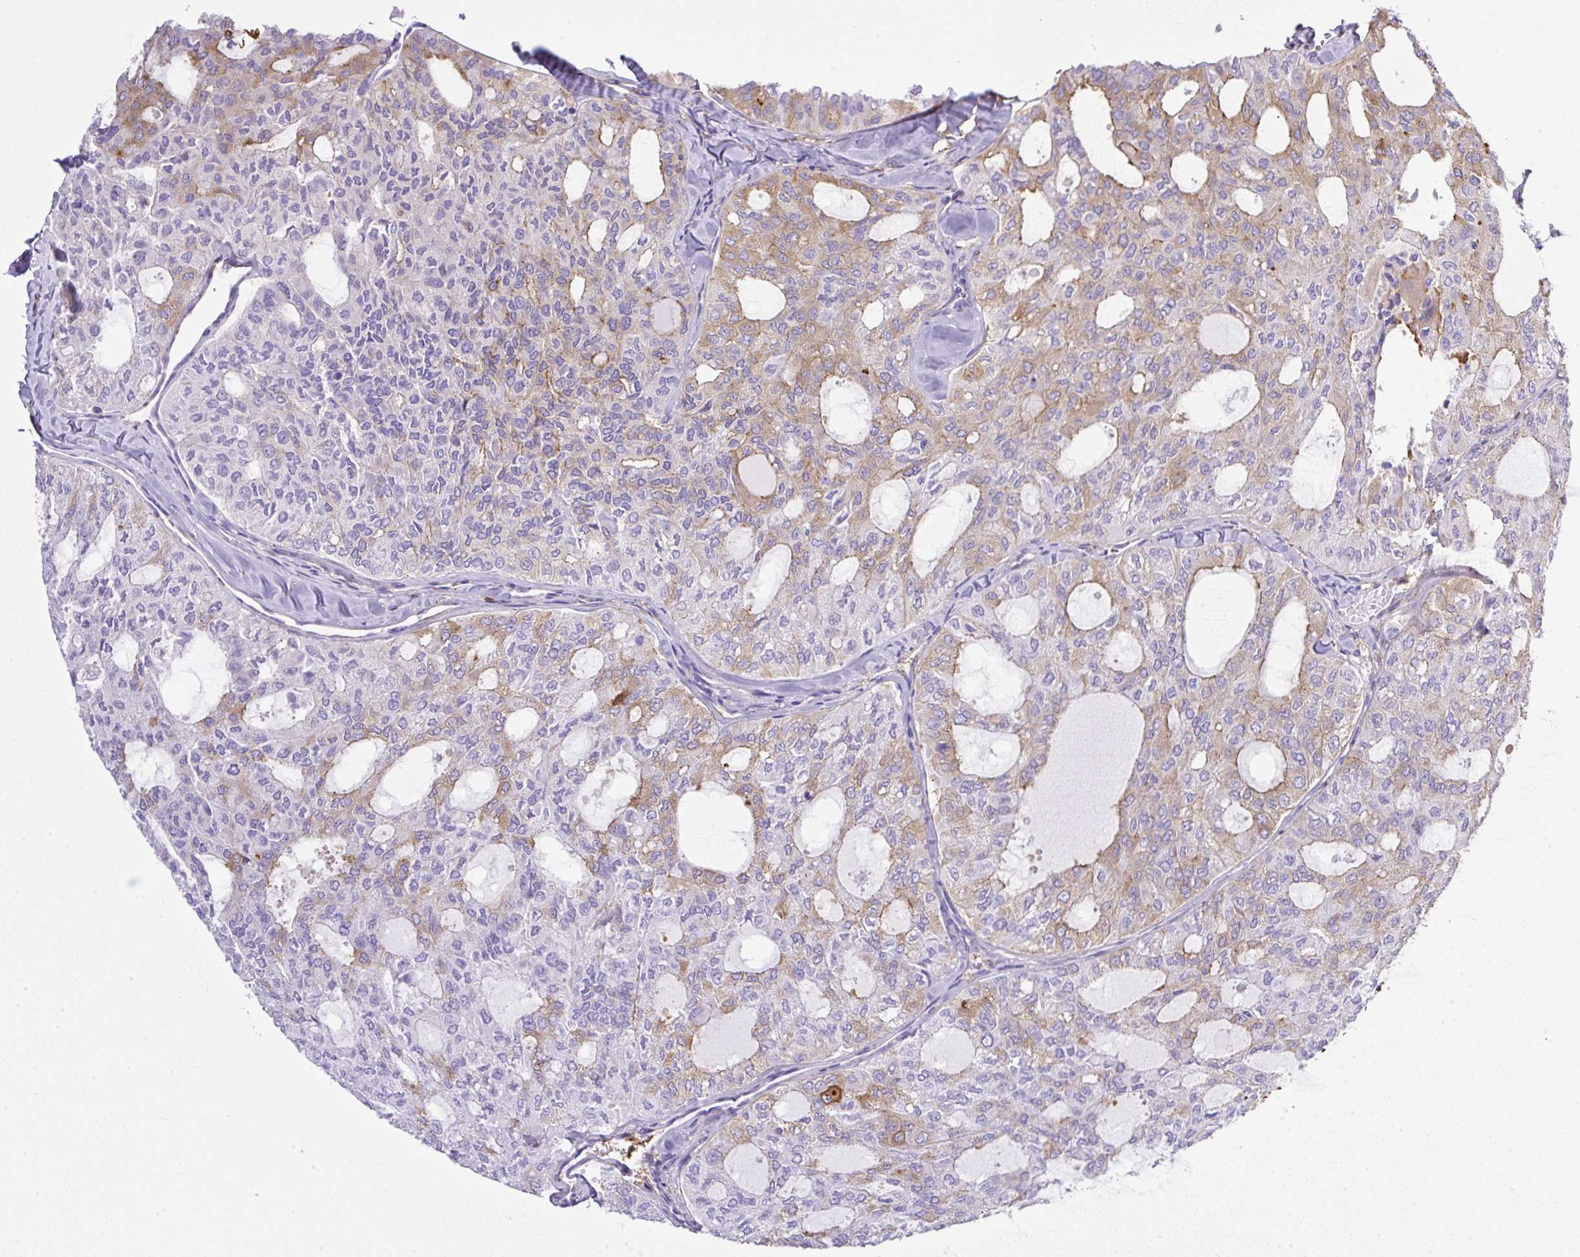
{"staining": {"intensity": "weak", "quantity": "25%-75%", "location": "cytoplasmic/membranous"}, "tissue": "thyroid cancer", "cell_type": "Tumor cells", "image_type": "cancer", "snomed": [{"axis": "morphology", "description": "Follicular adenoma carcinoma, NOS"}, {"axis": "topography", "description": "Thyroid gland"}], "caption": "Immunohistochemical staining of thyroid follicular adenoma carcinoma displays low levels of weak cytoplasmic/membranous protein expression in about 25%-75% of tumor cells.", "gene": "MAGEB5", "patient": {"sex": "male", "age": 75}}